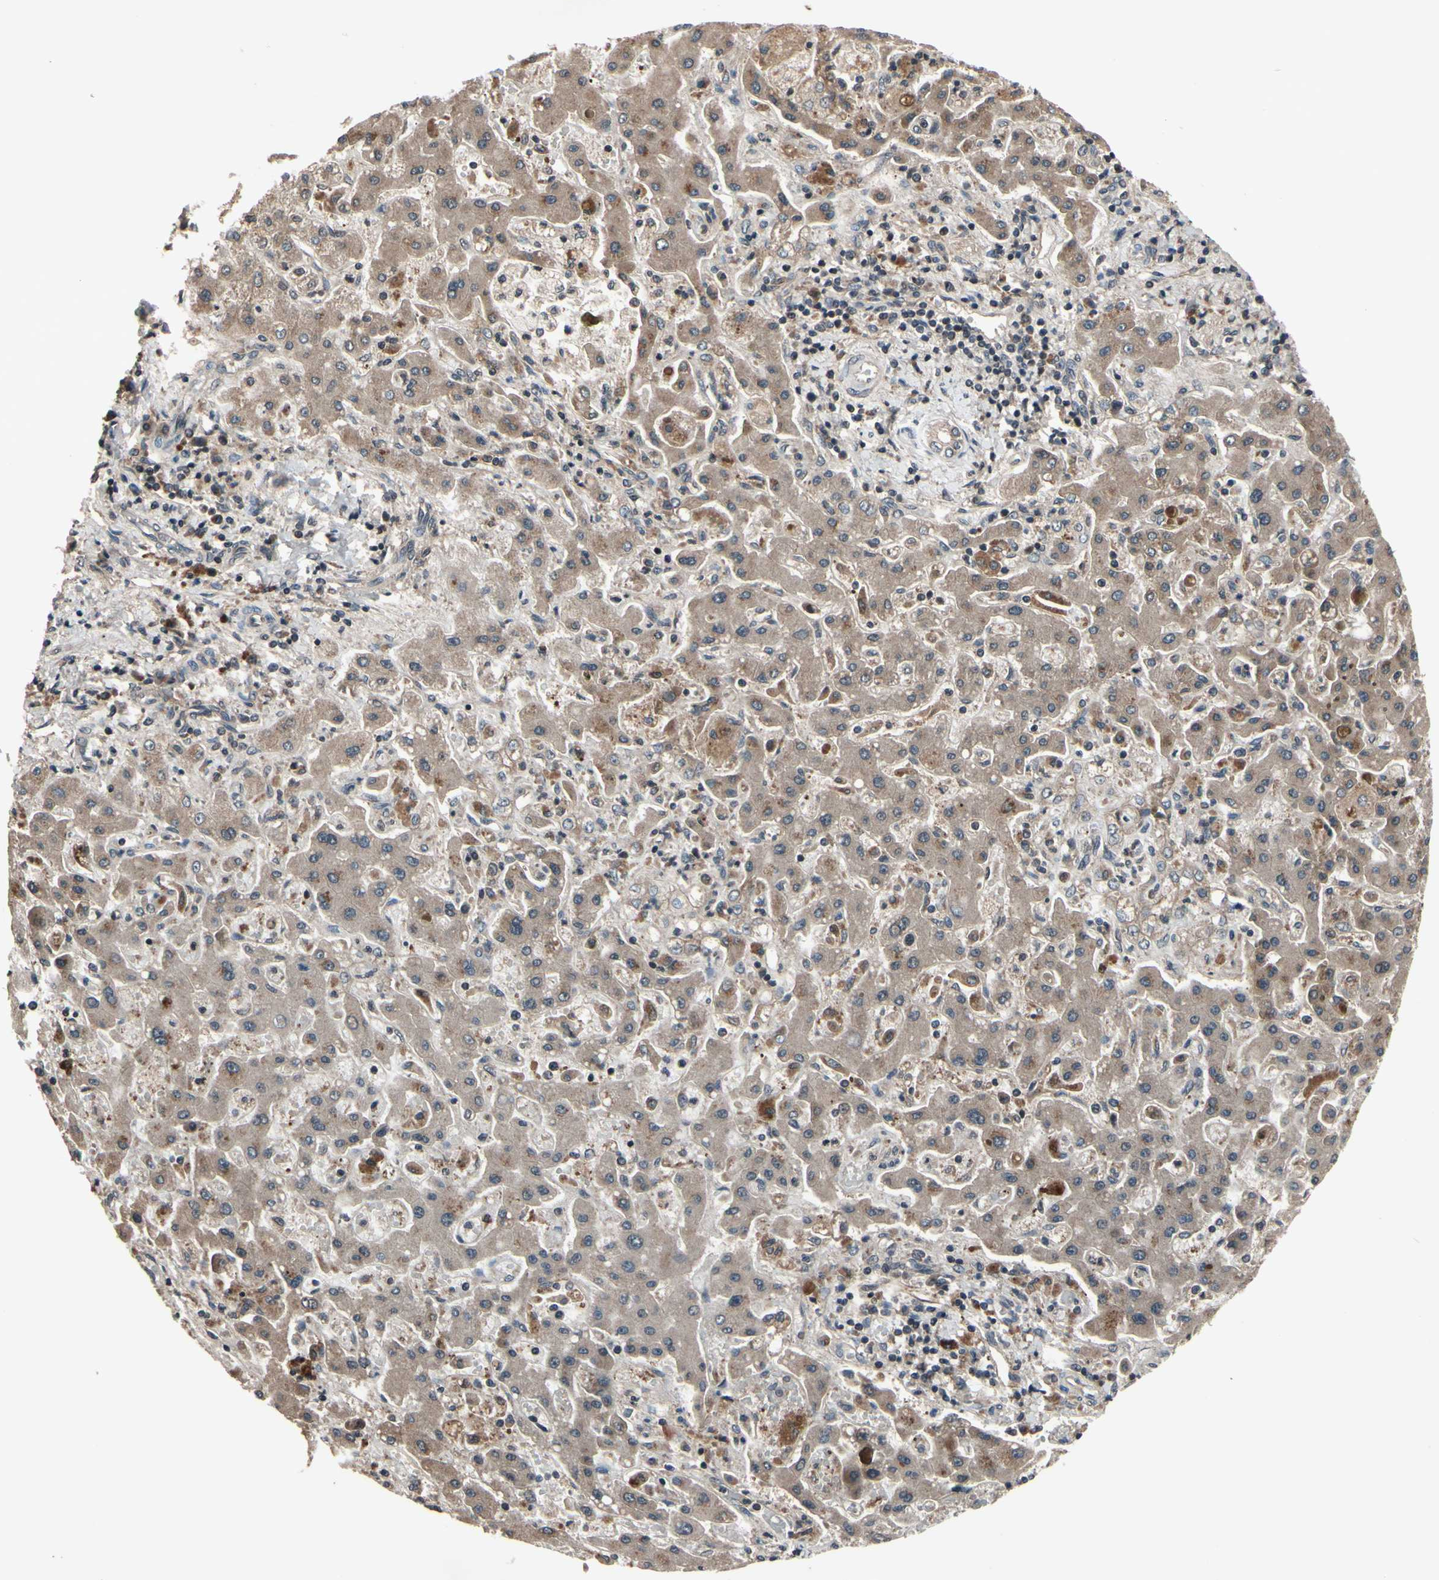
{"staining": {"intensity": "weak", "quantity": "<25%", "location": "cytoplasmic/membranous"}, "tissue": "liver cancer", "cell_type": "Tumor cells", "image_type": "cancer", "snomed": [{"axis": "morphology", "description": "Cholangiocarcinoma"}, {"axis": "topography", "description": "Liver"}], "caption": "A high-resolution photomicrograph shows immunohistochemistry staining of cholangiocarcinoma (liver), which reveals no significant positivity in tumor cells. Brightfield microscopy of IHC stained with DAB (brown) and hematoxylin (blue), captured at high magnification.", "gene": "MBTPS2", "patient": {"sex": "male", "age": 50}}